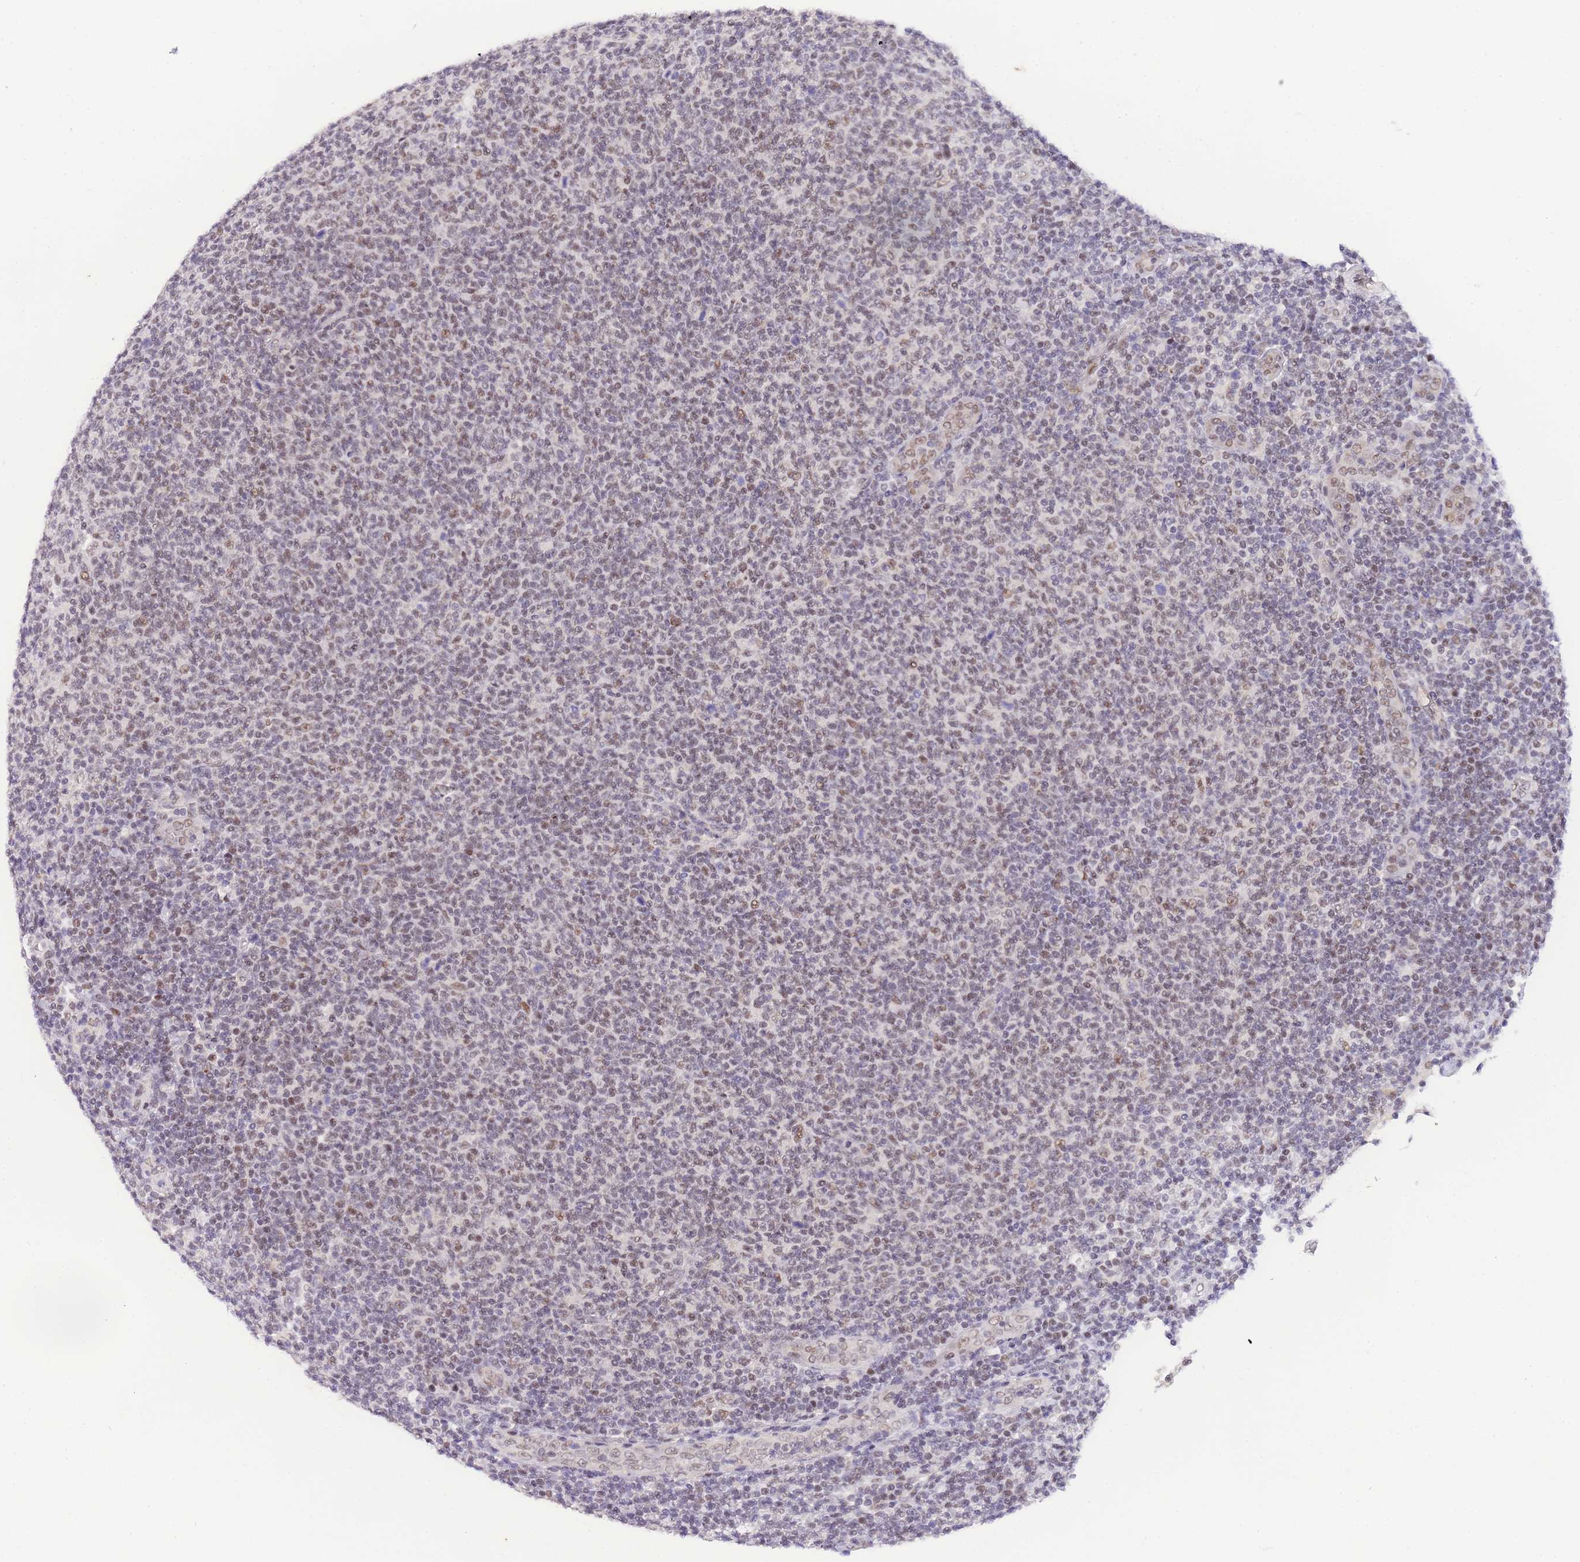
{"staining": {"intensity": "weak", "quantity": "25%-75%", "location": "nuclear"}, "tissue": "lymphoma", "cell_type": "Tumor cells", "image_type": "cancer", "snomed": [{"axis": "morphology", "description": "Malignant lymphoma, non-Hodgkin's type, Low grade"}, {"axis": "topography", "description": "Lymph node"}], "caption": "IHC of human lymphoma displays low levels of weak nuclear expression in about 25%-75% of tumor cells.", "gene": "SLC35F2", "patient": {"sex": "male", "age": 66}}